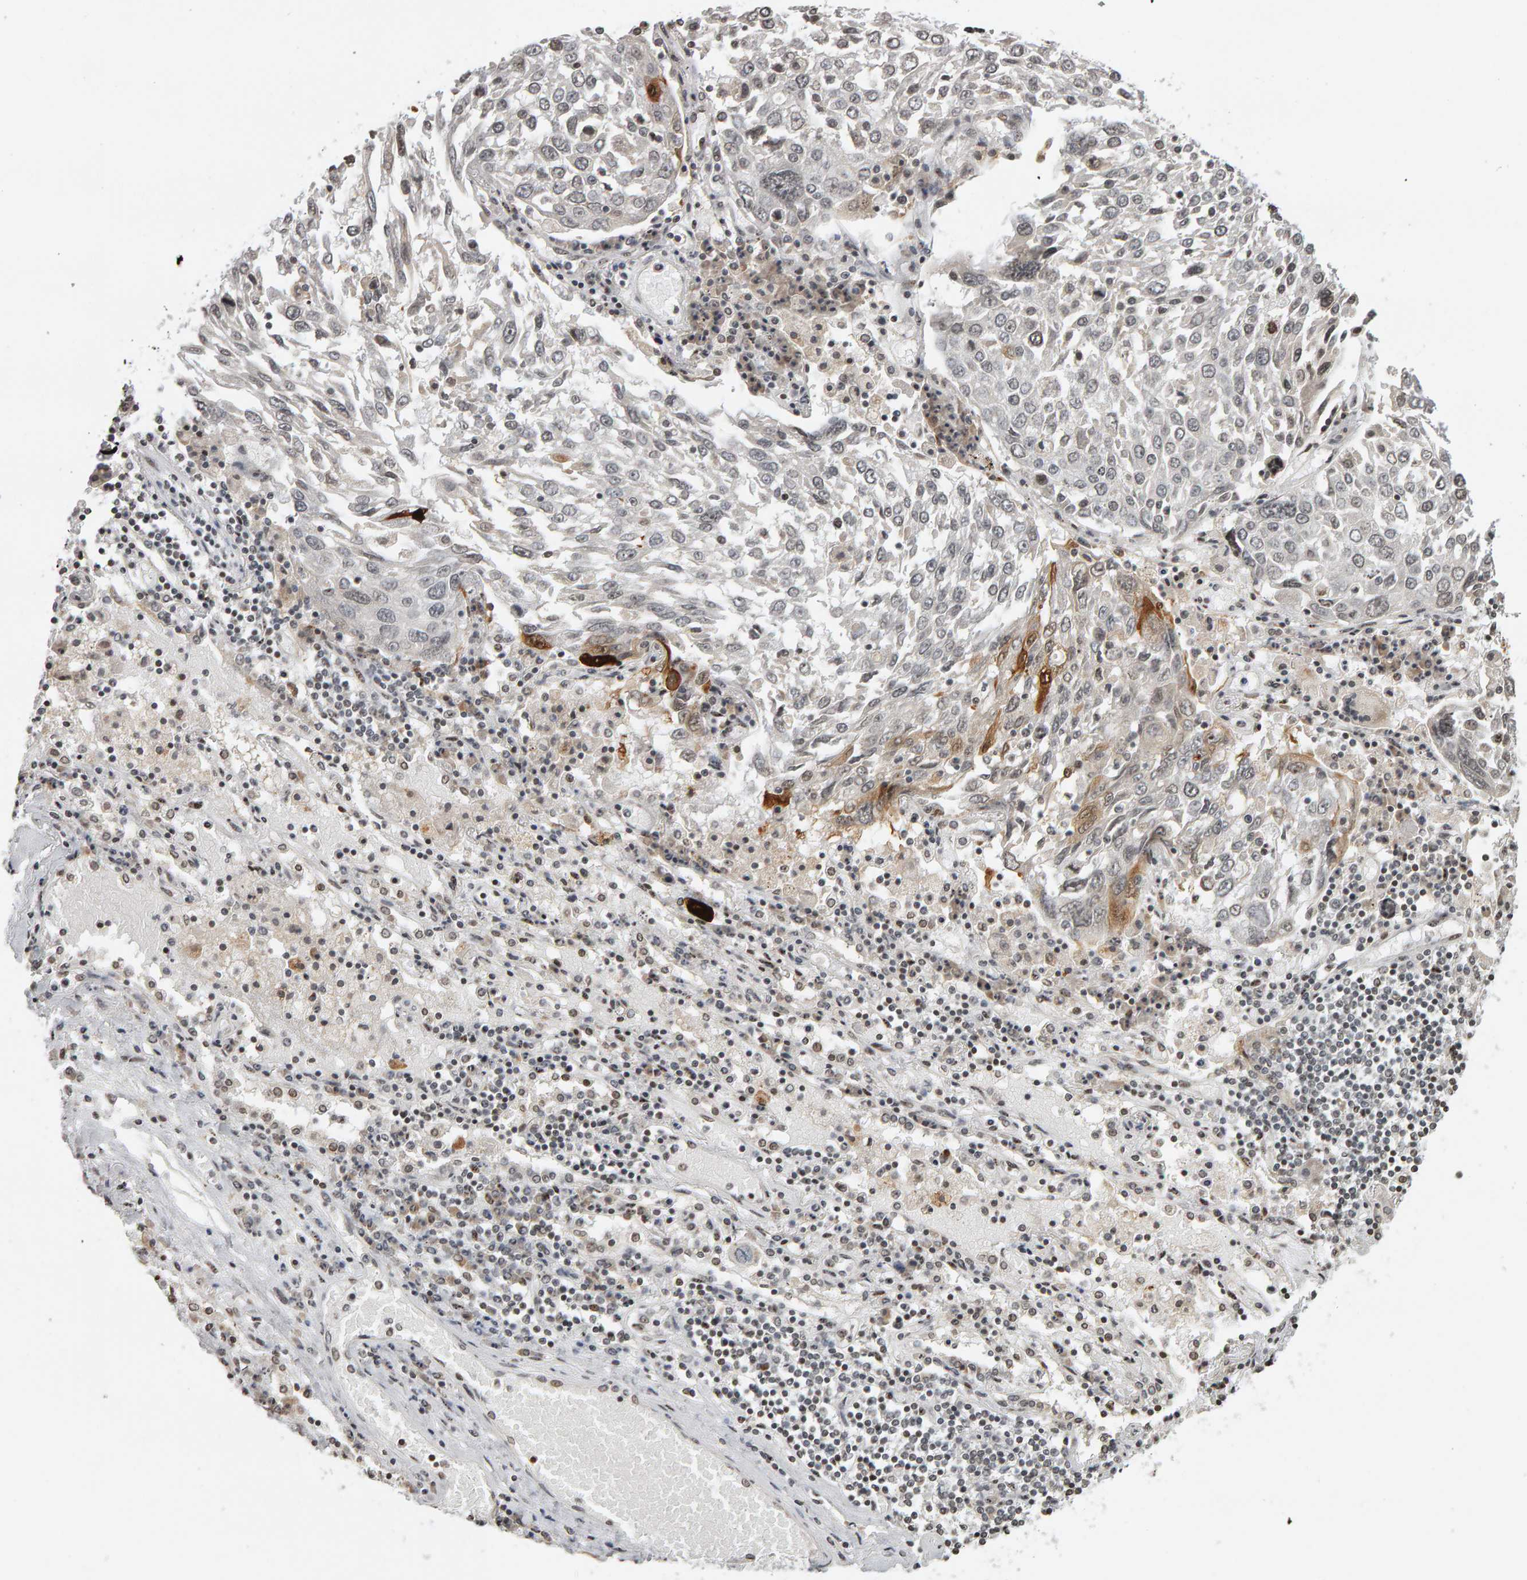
{"staining": {"intensity": "moderate", "quantity": "<25%", "location": "cytoplasmic/membranous,nuclear"}, "tissue": "lung cancer", "cell_type": "Tumor cells", "image_type": "cancer", "snomed": [{"axis": "morphology", "description": "Squamous cell carcinoma, NOS"}, {"axis": "topography", "description": "Lung"}], "caption": "Lung cancer tissue shows moderate cytoplasmic/membranous and nuclear expression in about <25% of tumor cells Nuclei are stained in blue.", "gene": "TRAM1", "patient": {"sex": "male", "age": 65}}